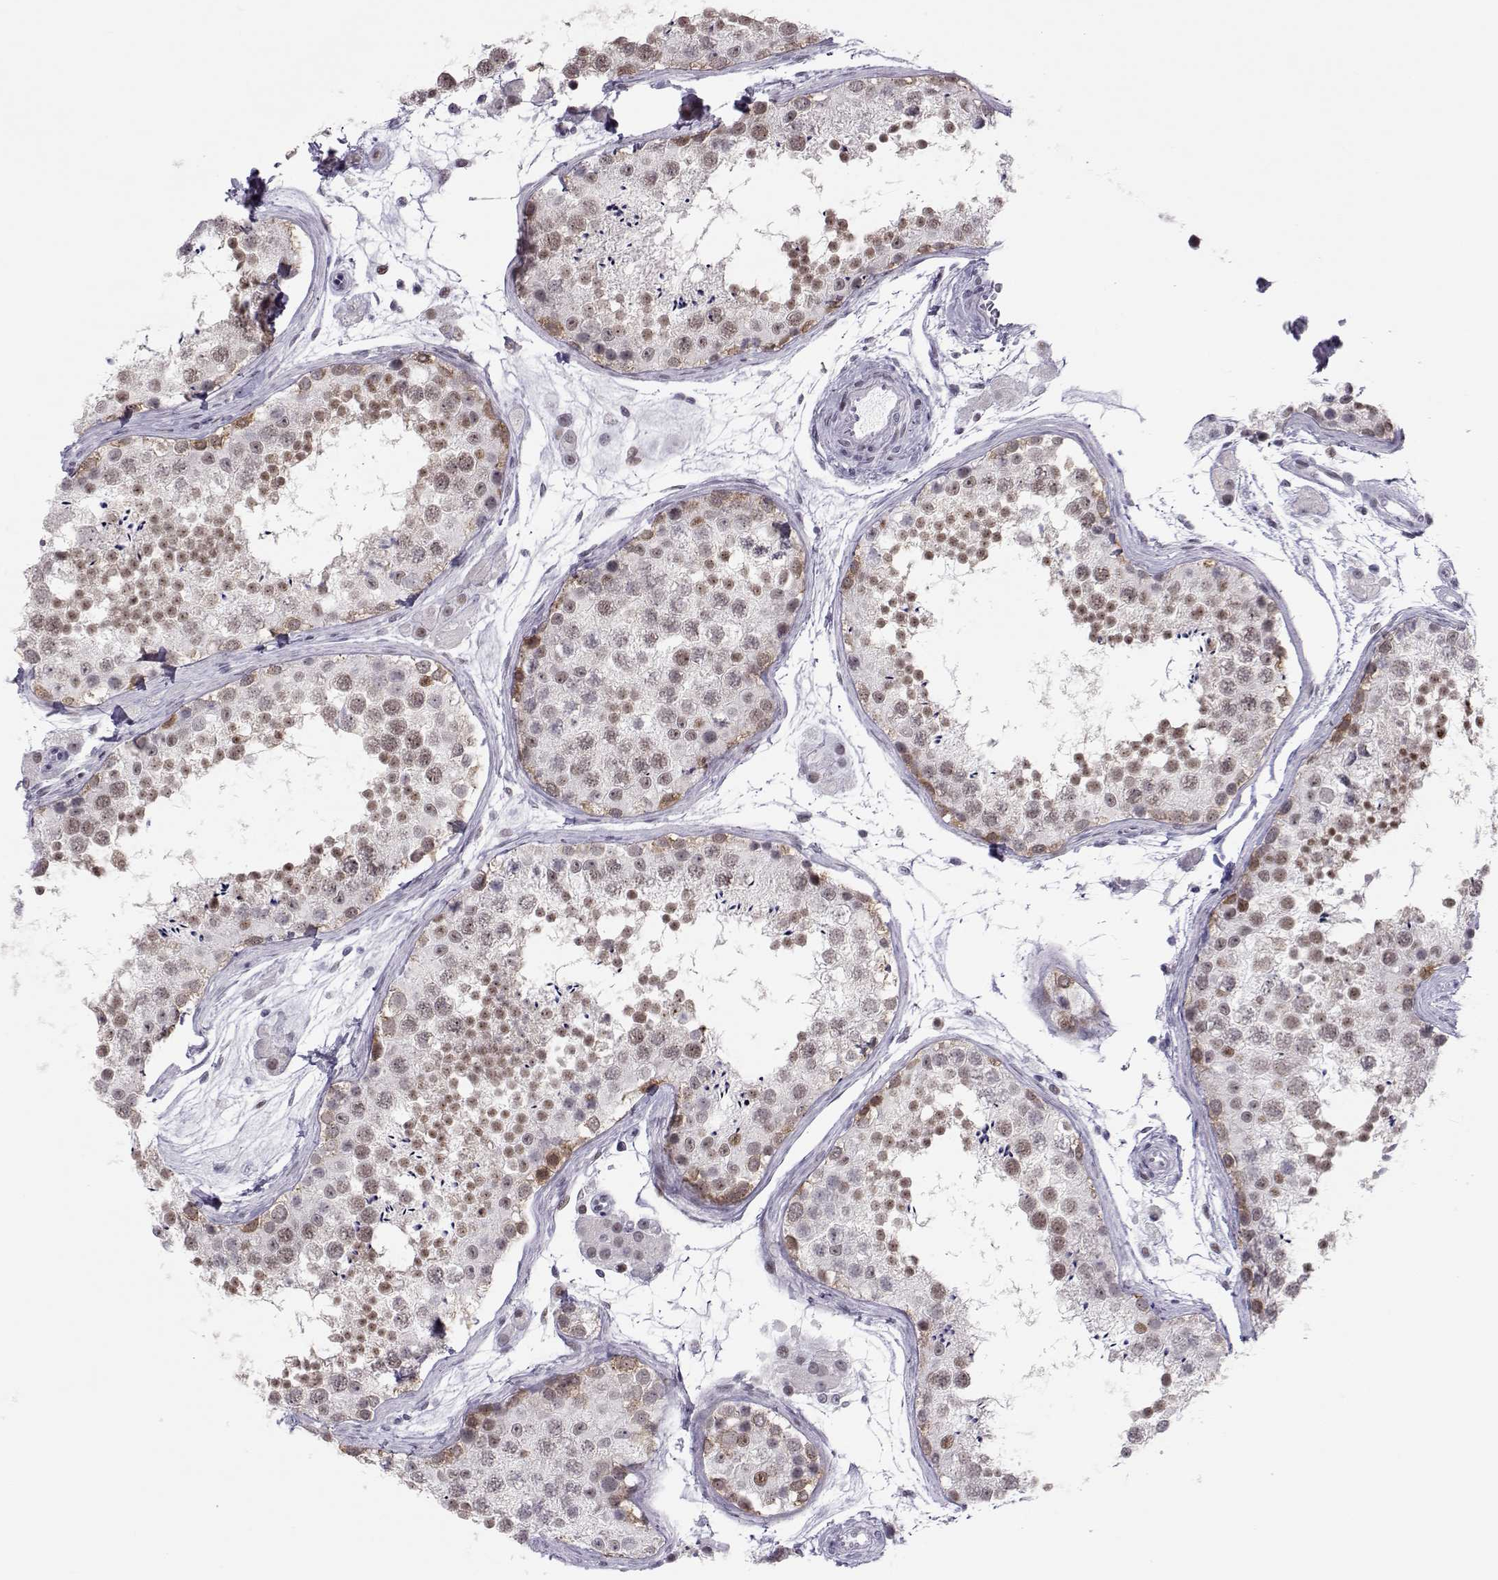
{"staining": {"intensity": "moderate", "quantity": "25%-75%", "location": "nuclear"}, "tissue": "testis", "cell_type": "Cells in seminiferous ducts", "image_type": "normal", "snomed": [{"axis": "morphology", "description": "Normal tissue, NOS"}, {"axis": "topography", "description": "Testis"}], "caption": "The image exhibits a brown stain indicating the presence of a protein in the nuclear of cells in seminiferous ducts in testis.", "gene": "SIX6", "patient": {"sex": "male", "age": 41}}